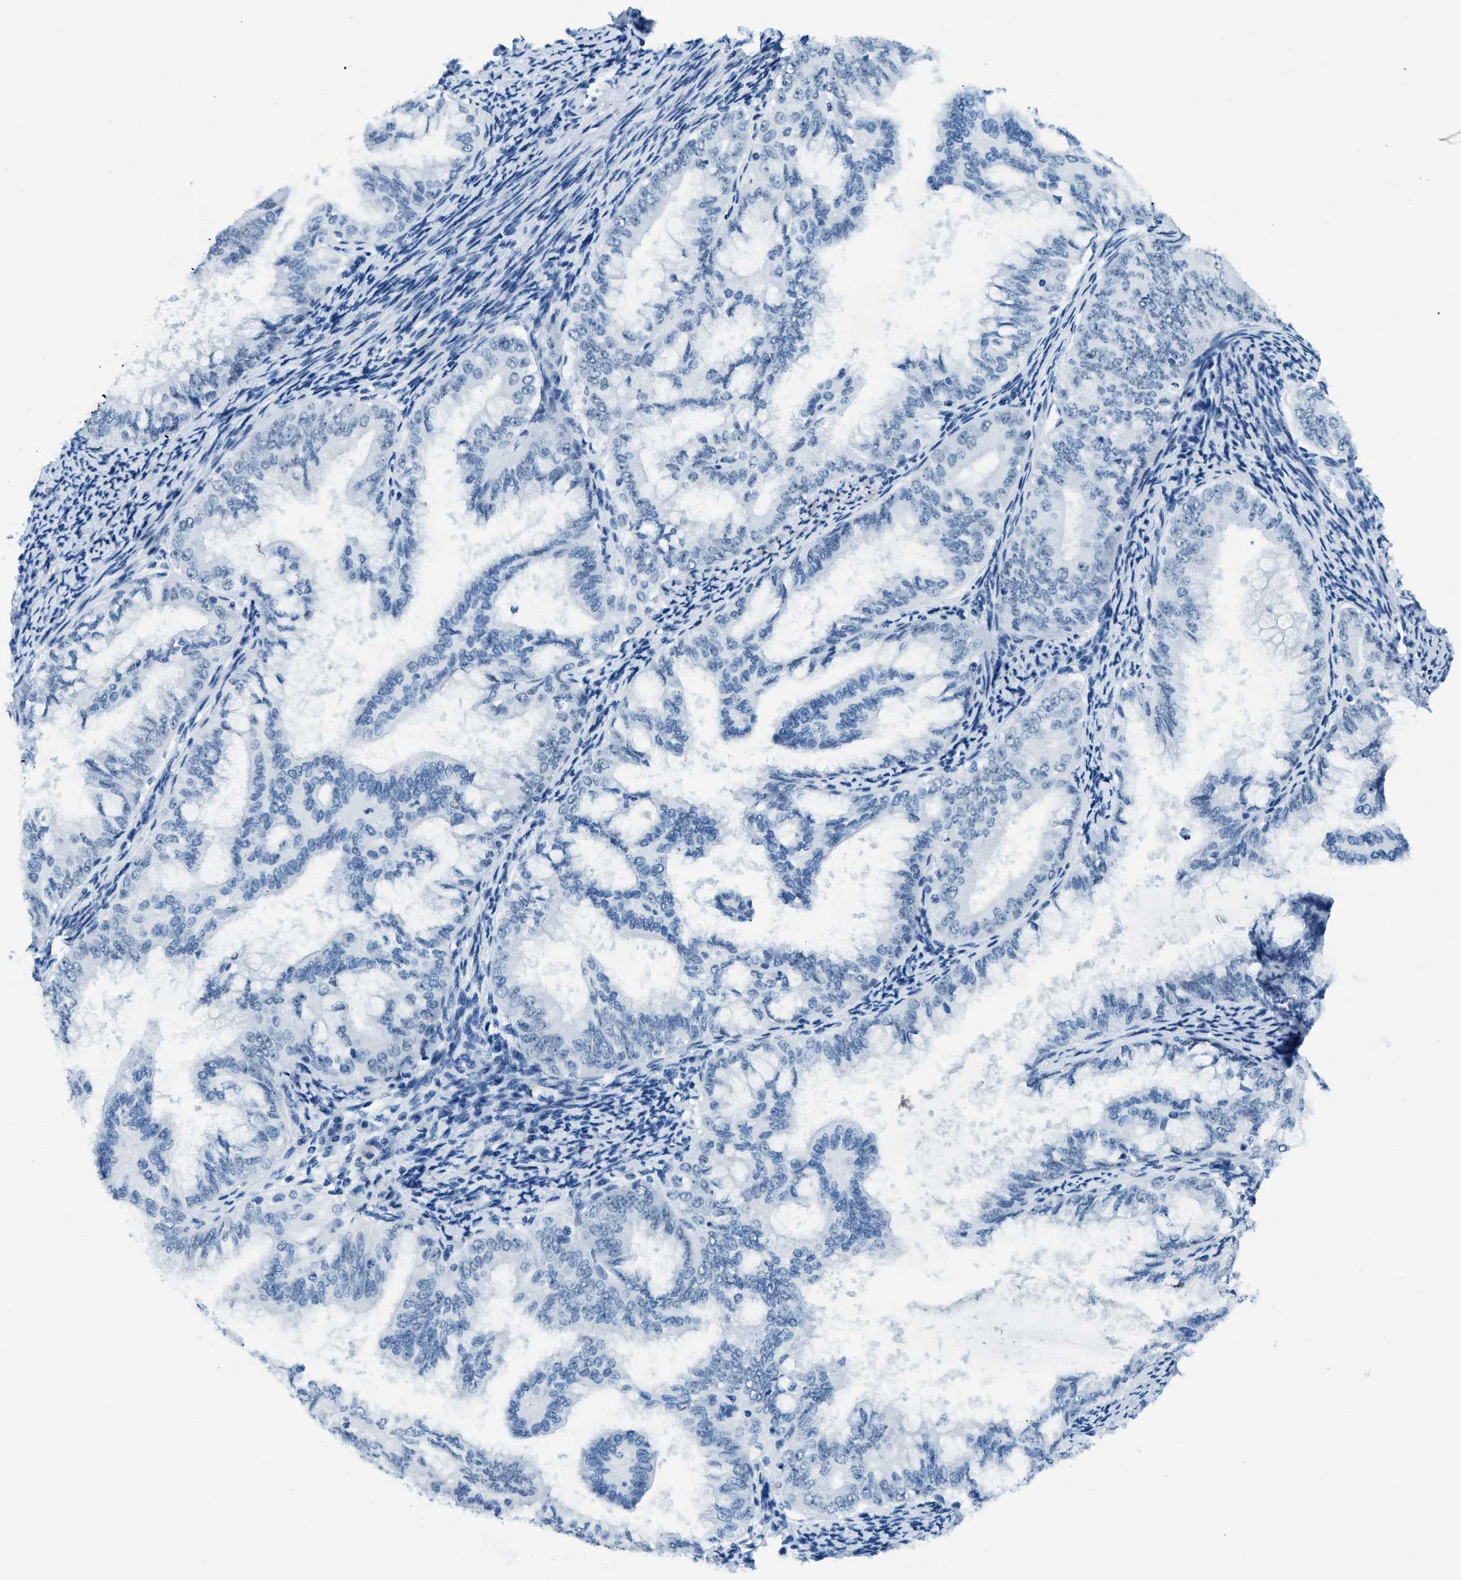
{"staining": {"intensity": "negative", "quantity": "none", "location": "none"}, "tissue": "endometrial cancer", "cell_type": "Tumor cells", "image_type": "cancer", "snomed": [{"axis": "morphology", "description": "Adenocarcinoma, NOS"}, {"axis": "topography", "description": "Endometrium"}], "caption": "Tumor cells show no significant expression in adenocarcinoma (endometrial).", "gene": "PLA2G2A", "patient": {"sex": "female", "age": 63}}